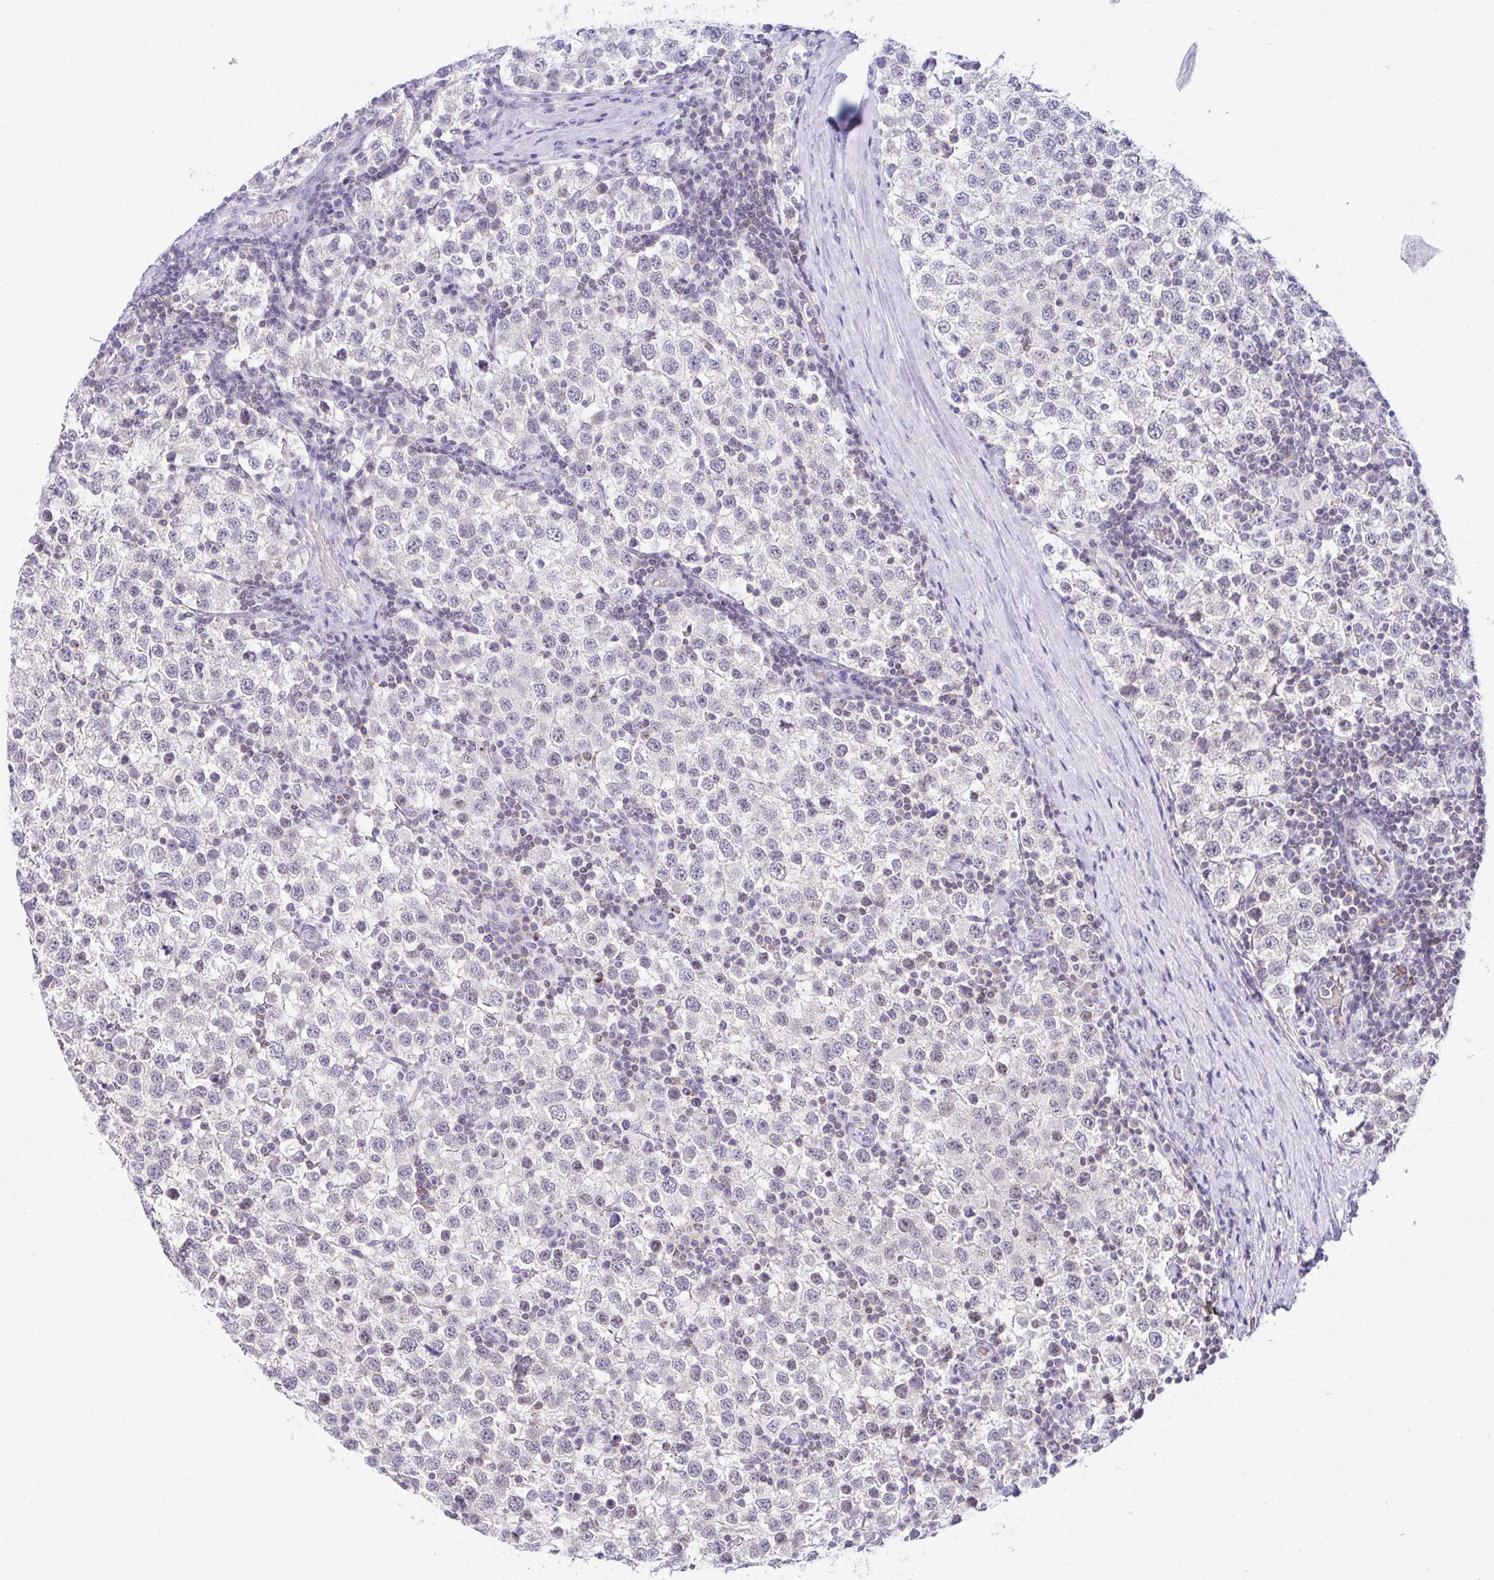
{"staining": {"intensity": "weak", "quantity": "<25%", "location": "nuclear"}, "tissue": "testis cancer", "cell_type": "Tumor cells", "image_type": "cancer", "snomed": [{"axis": "morphology", "description": "Seminoma, NOS"}, {"axis": "topography", "description": "Testis"}], "caption": "The IHC photomicrograph has no significant expression in tumor cells of testis cancer tissue. (Immunohistochemistry (ihc), brightfield microscopy, high magnification).", "gene": "RADIL", "patient": {"sex": "male", "age": 34}}